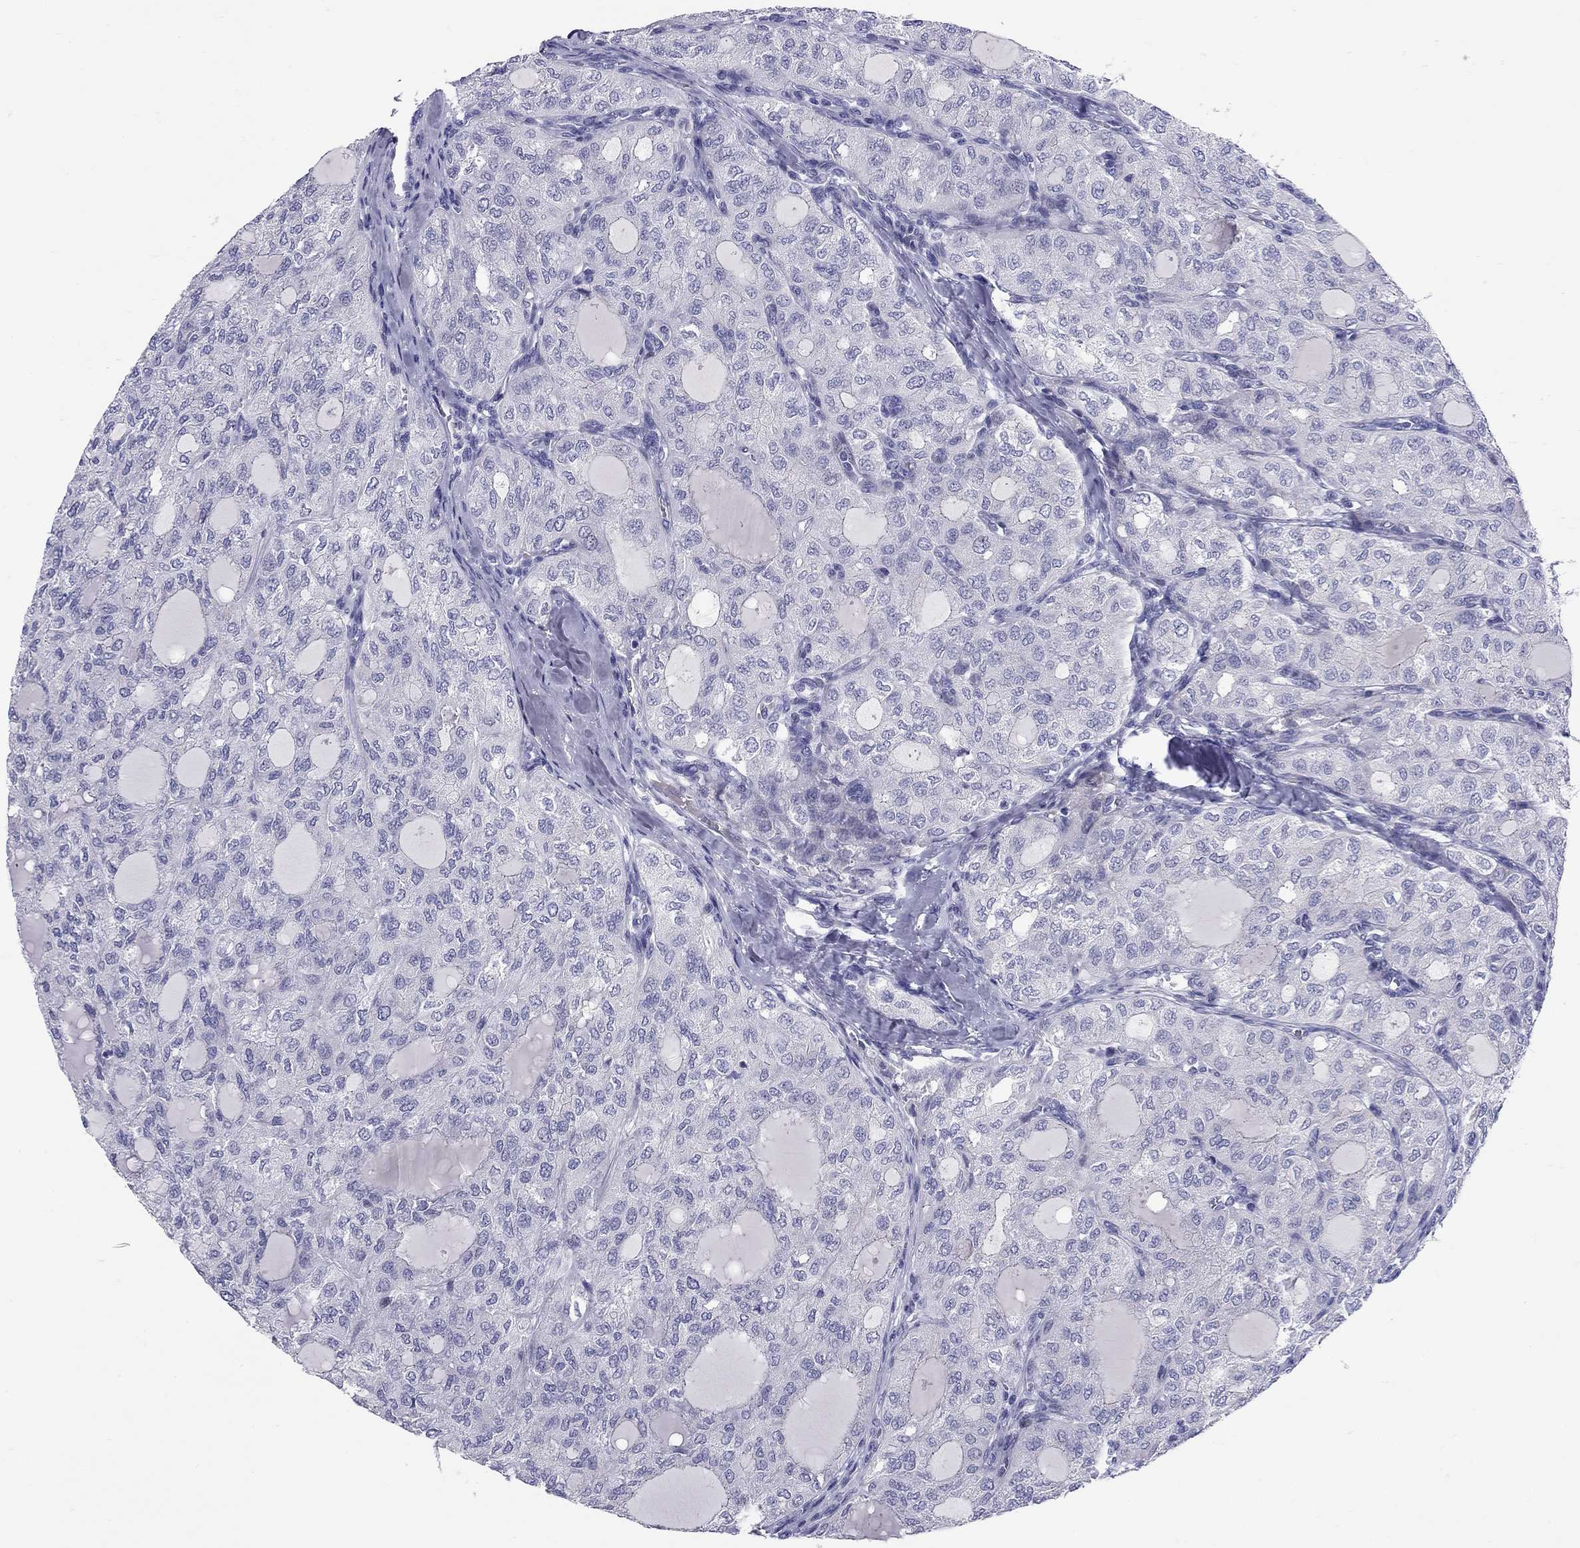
{"staining": {"intensity": "negative", "quantity": "none", "location": "none"}, "tissue": "thyroid cancer", "cell_type": "Tumor cells", "image_type": "cancer", "snomed": [{"axis": "morphology", "description": "Follicular adenoma carcinoma, NOS"}, {"axis": "topography", "description": "Thyroid gland"}], "caption": "A photomicrograph of thyroid follicular adenoma carcinoma stained for a protein reveals no brown staining in tumor cells.", "gene": "C8orf88", "patient": {"sex": "male", "age": 75}}